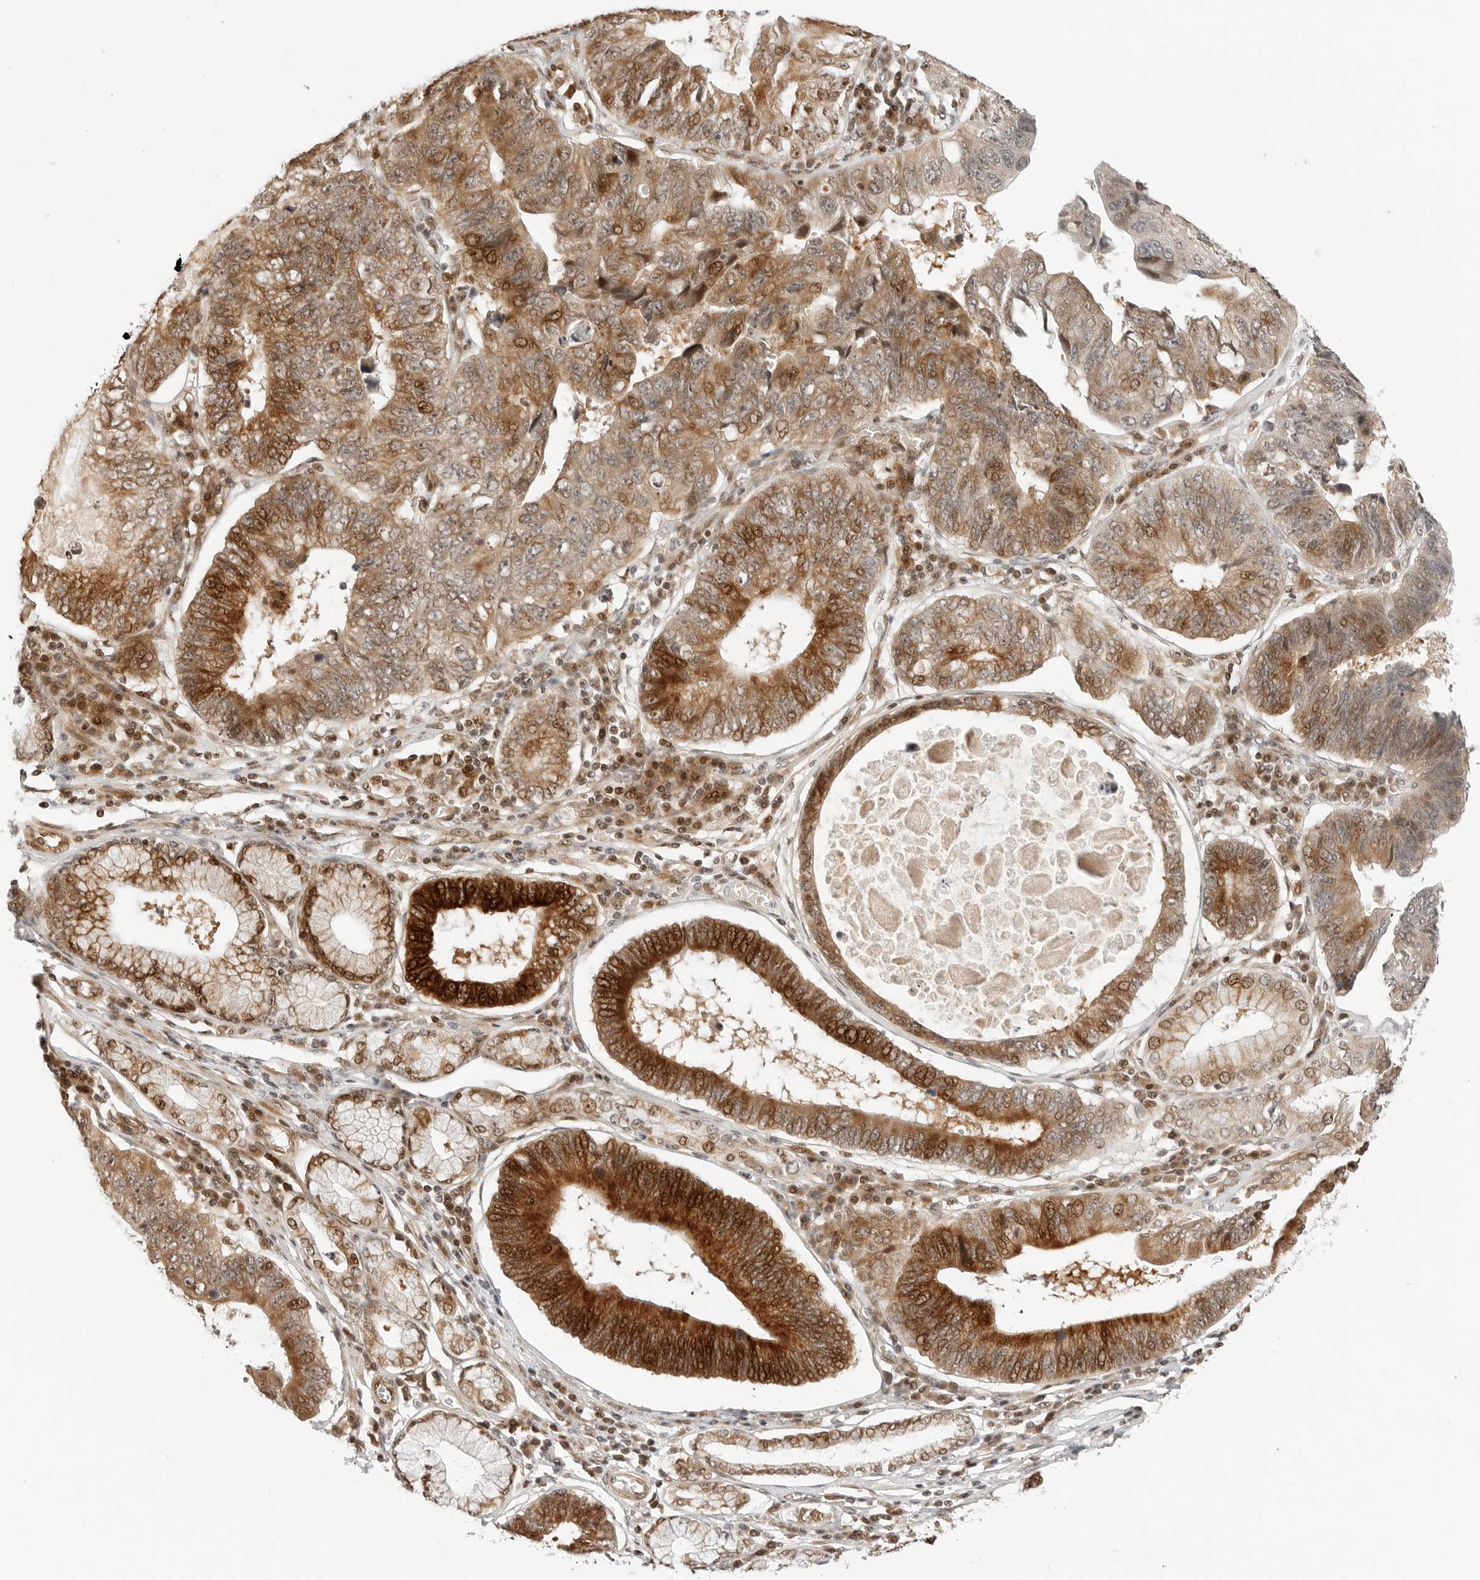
{"staining": {"intensity": "strong", "quantity": ">75%", "location": "cytoplasmic/membranous,nuclear"}, "tissue": "stomach cancer", "cell_type": "Tumor cells", "image_type": "cancer", "snomed": [{"axis": "morphology", "description": "Adenocarcinoma, NOS"}, {"axis": "topography", "description": "Stomach"}], "caption": "Stomach adenocarcinoma stained with IHC demonstrates strong cytoplasmic/membranous and nuclear expression in approximately >75% of tumor cells. Ihc stains the protein of interest in brown and the nuclei are stained blue.", "gene": "GEM", "patient": {"sex": "male", "age": 59}}